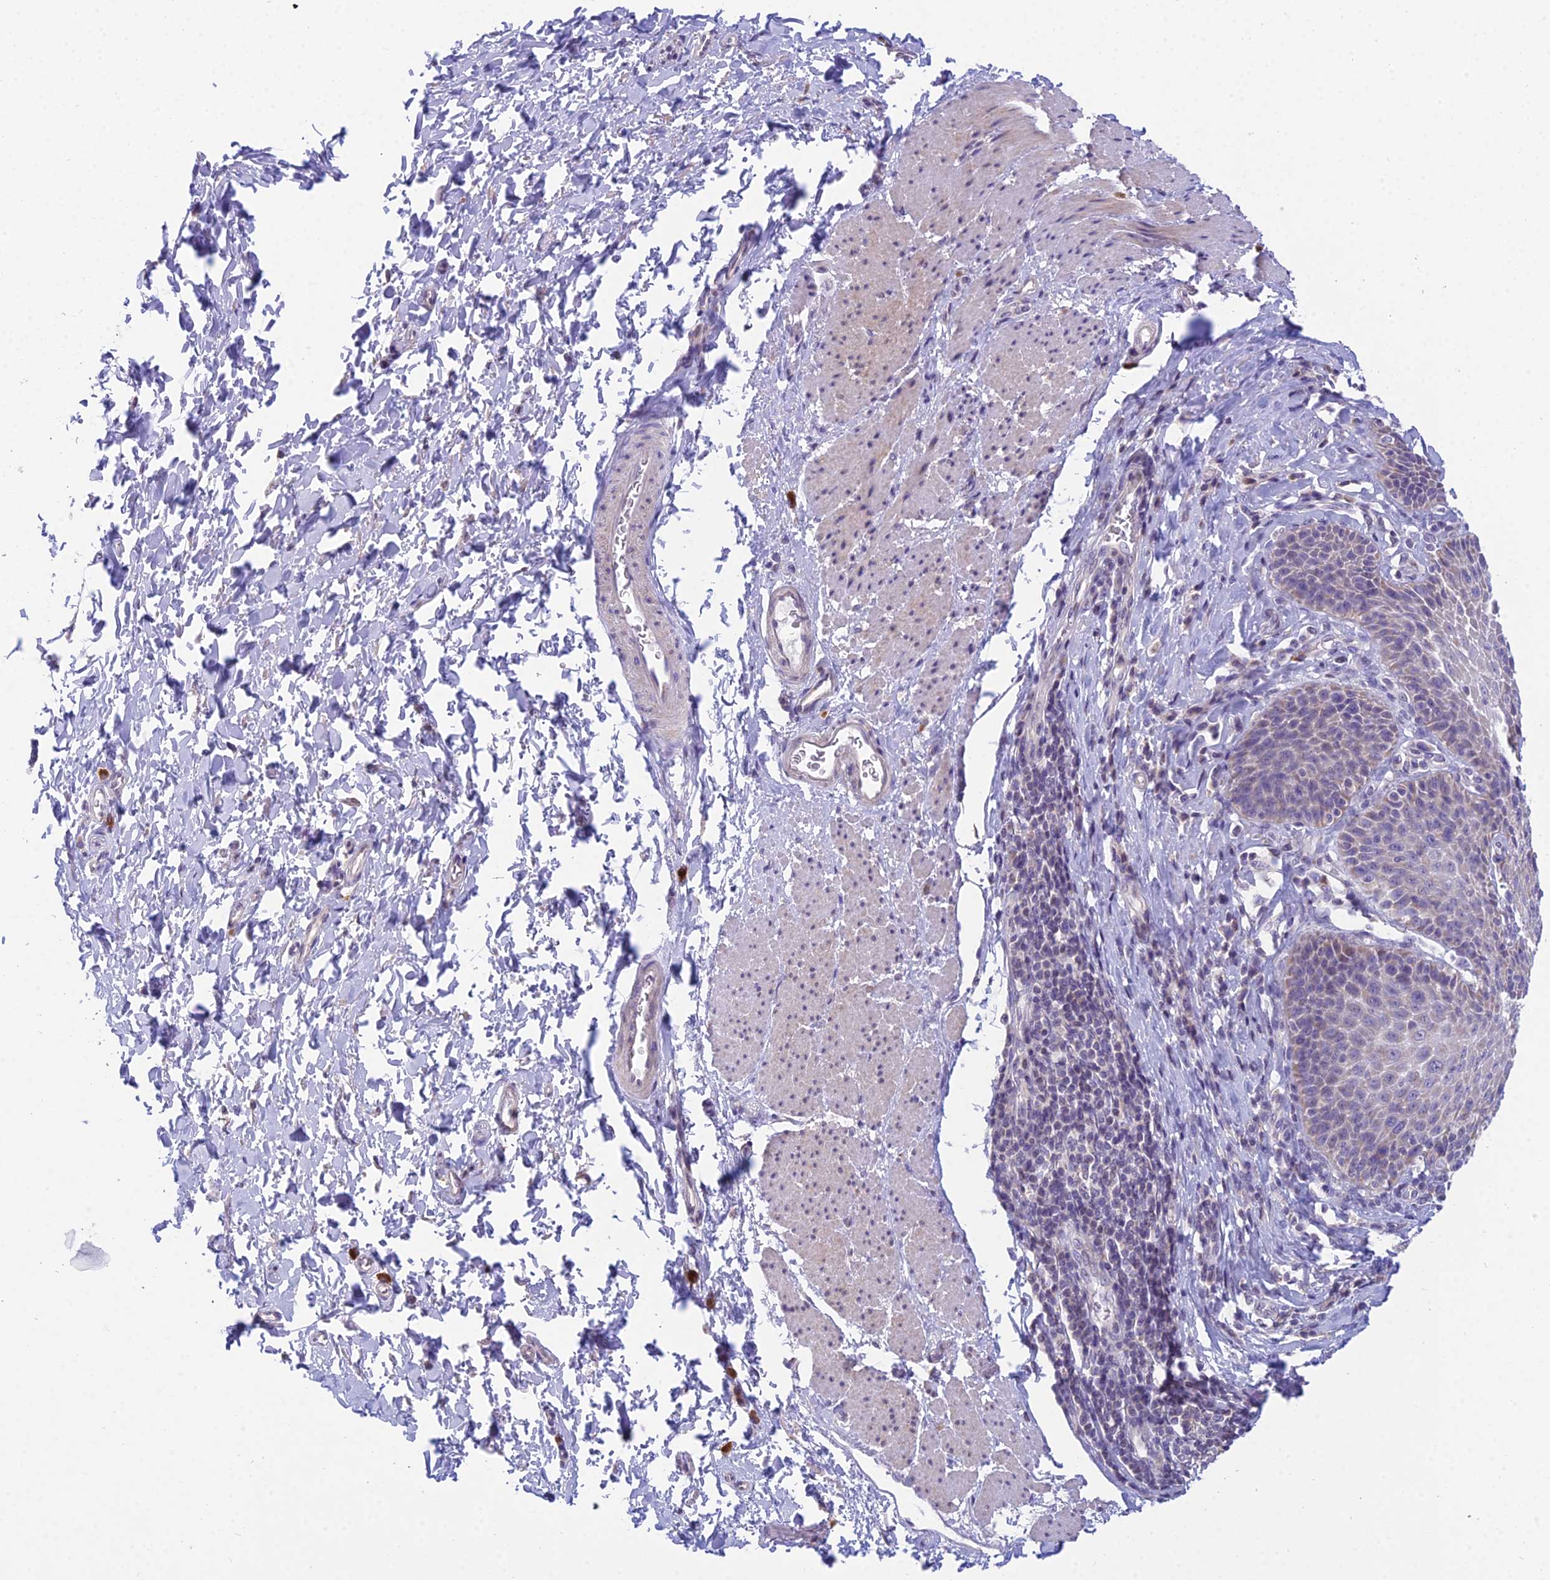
{"staining": {"intensity": "weak", "quantity": "<25%", "location": "cytoplasmic/membranous"}, "tissue": "esophagus", "cell_type": "Squamous epithelial cells", "image_type": "normal", "snomed": [{"axis": "morphology", "description": "Normal tissue, NOS"}, {"axis": "topography", "description": "Esophagus"}], "caption": "Unremarkable esophagus was stained to show a protein in brown. There is no significant staining in squamous epithelial cells. (Immunohistochemistry, brightfield microscopy, high magnification).", "gene": "CFAP206", "patient": {"sex": "female", "age": 61}}